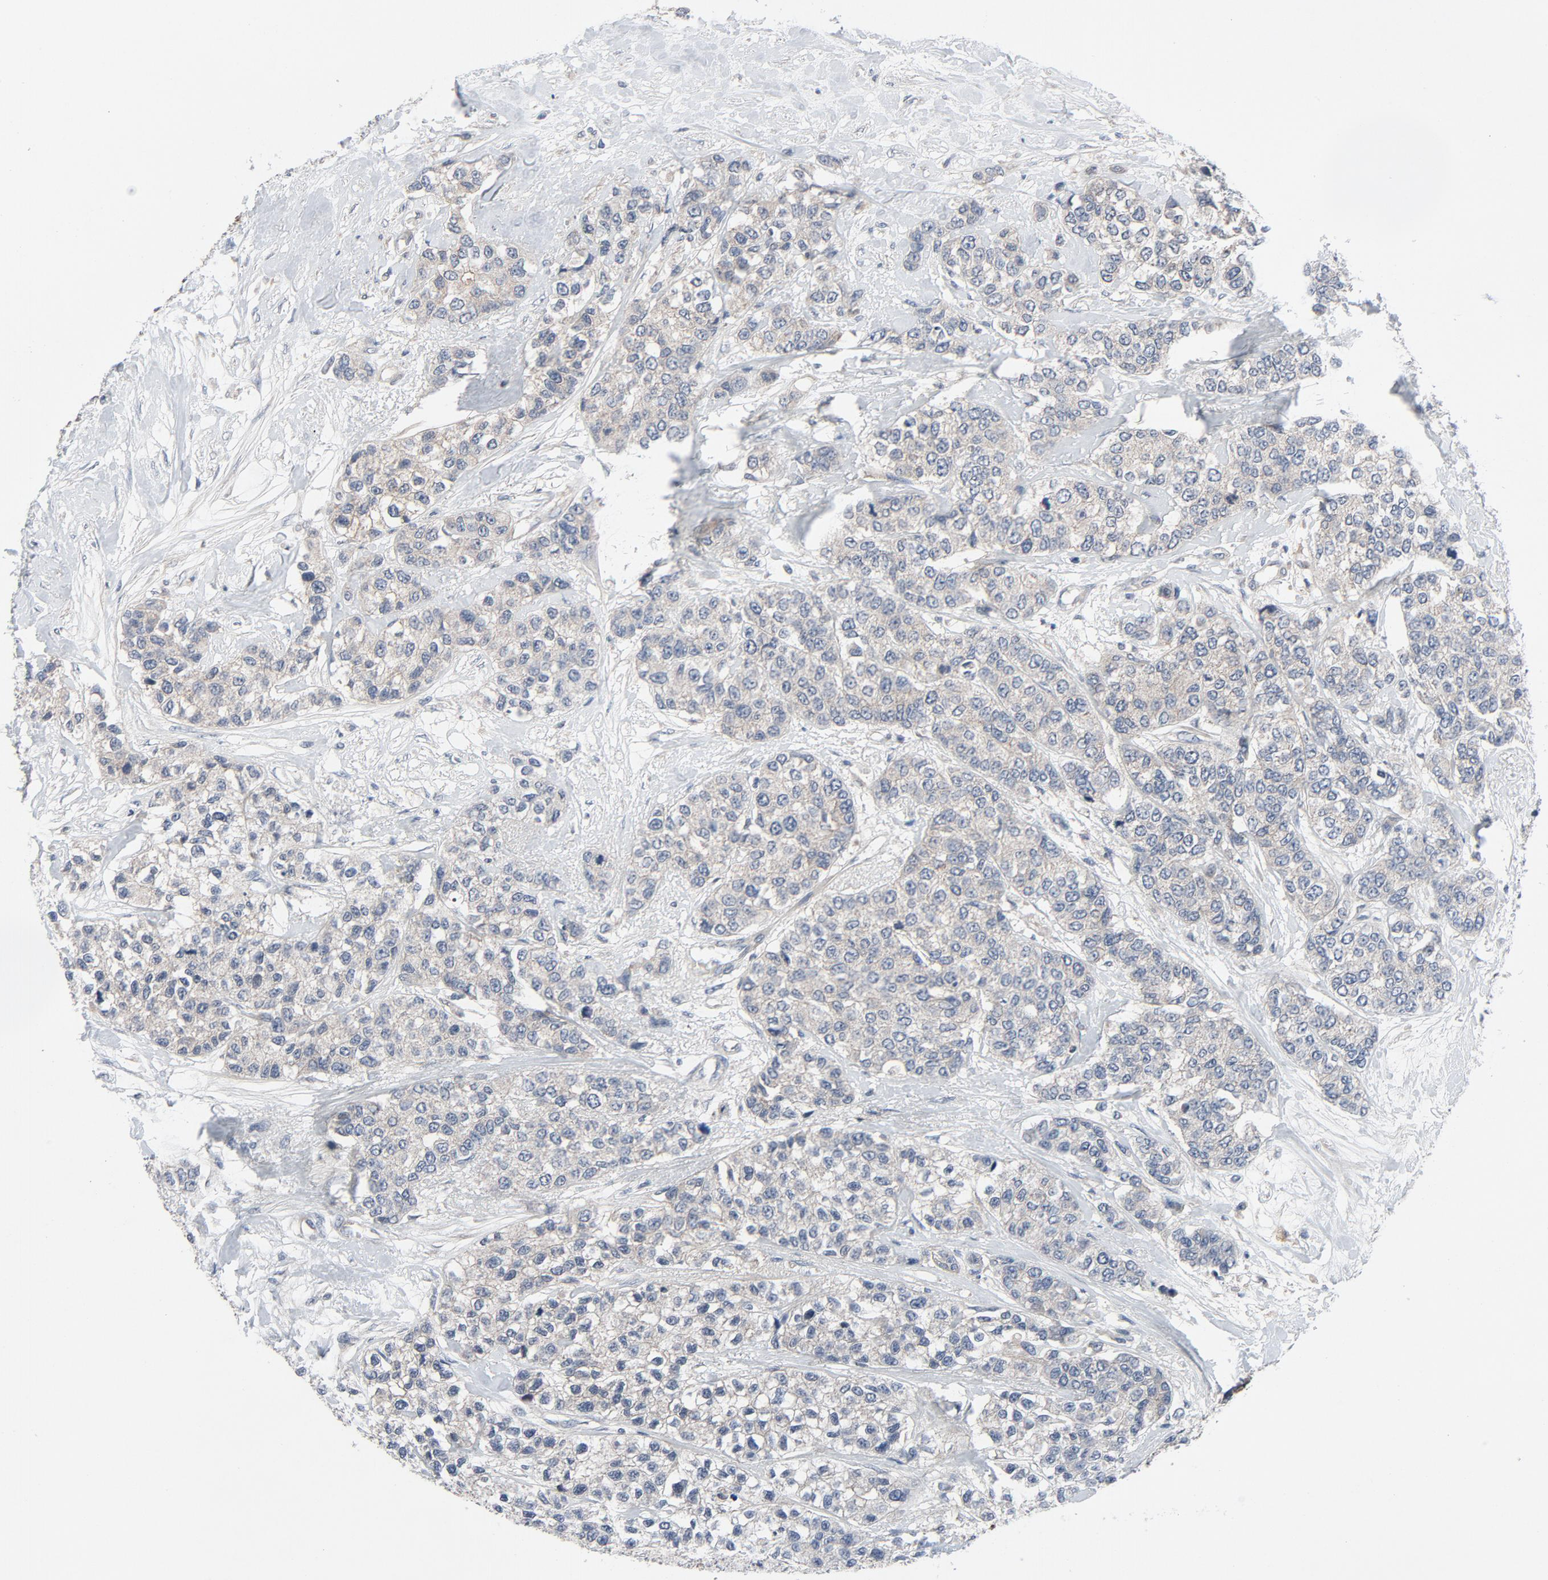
{"staining": {"intensity": "weak", "quantity": ">75%", "location": "cytoplasmic/membranous"}, "tissue": "breast cancer", "cell_type": "Tumor cells", "image_type": "cancer", "snomed": [{"axis": "morphology", "description": "Duct carcinoma"}, {"axis": "topography", "description": "Breast"}], "caption": "Brown immunohistochemical staining in breast cancer (invasive ductal carcinoma) reveals weak cytoplasmic/membranous expression in approximately >75% of tumor cells.", "gene": "TSG101", "patient": {"sex": "female", "age": 51}}